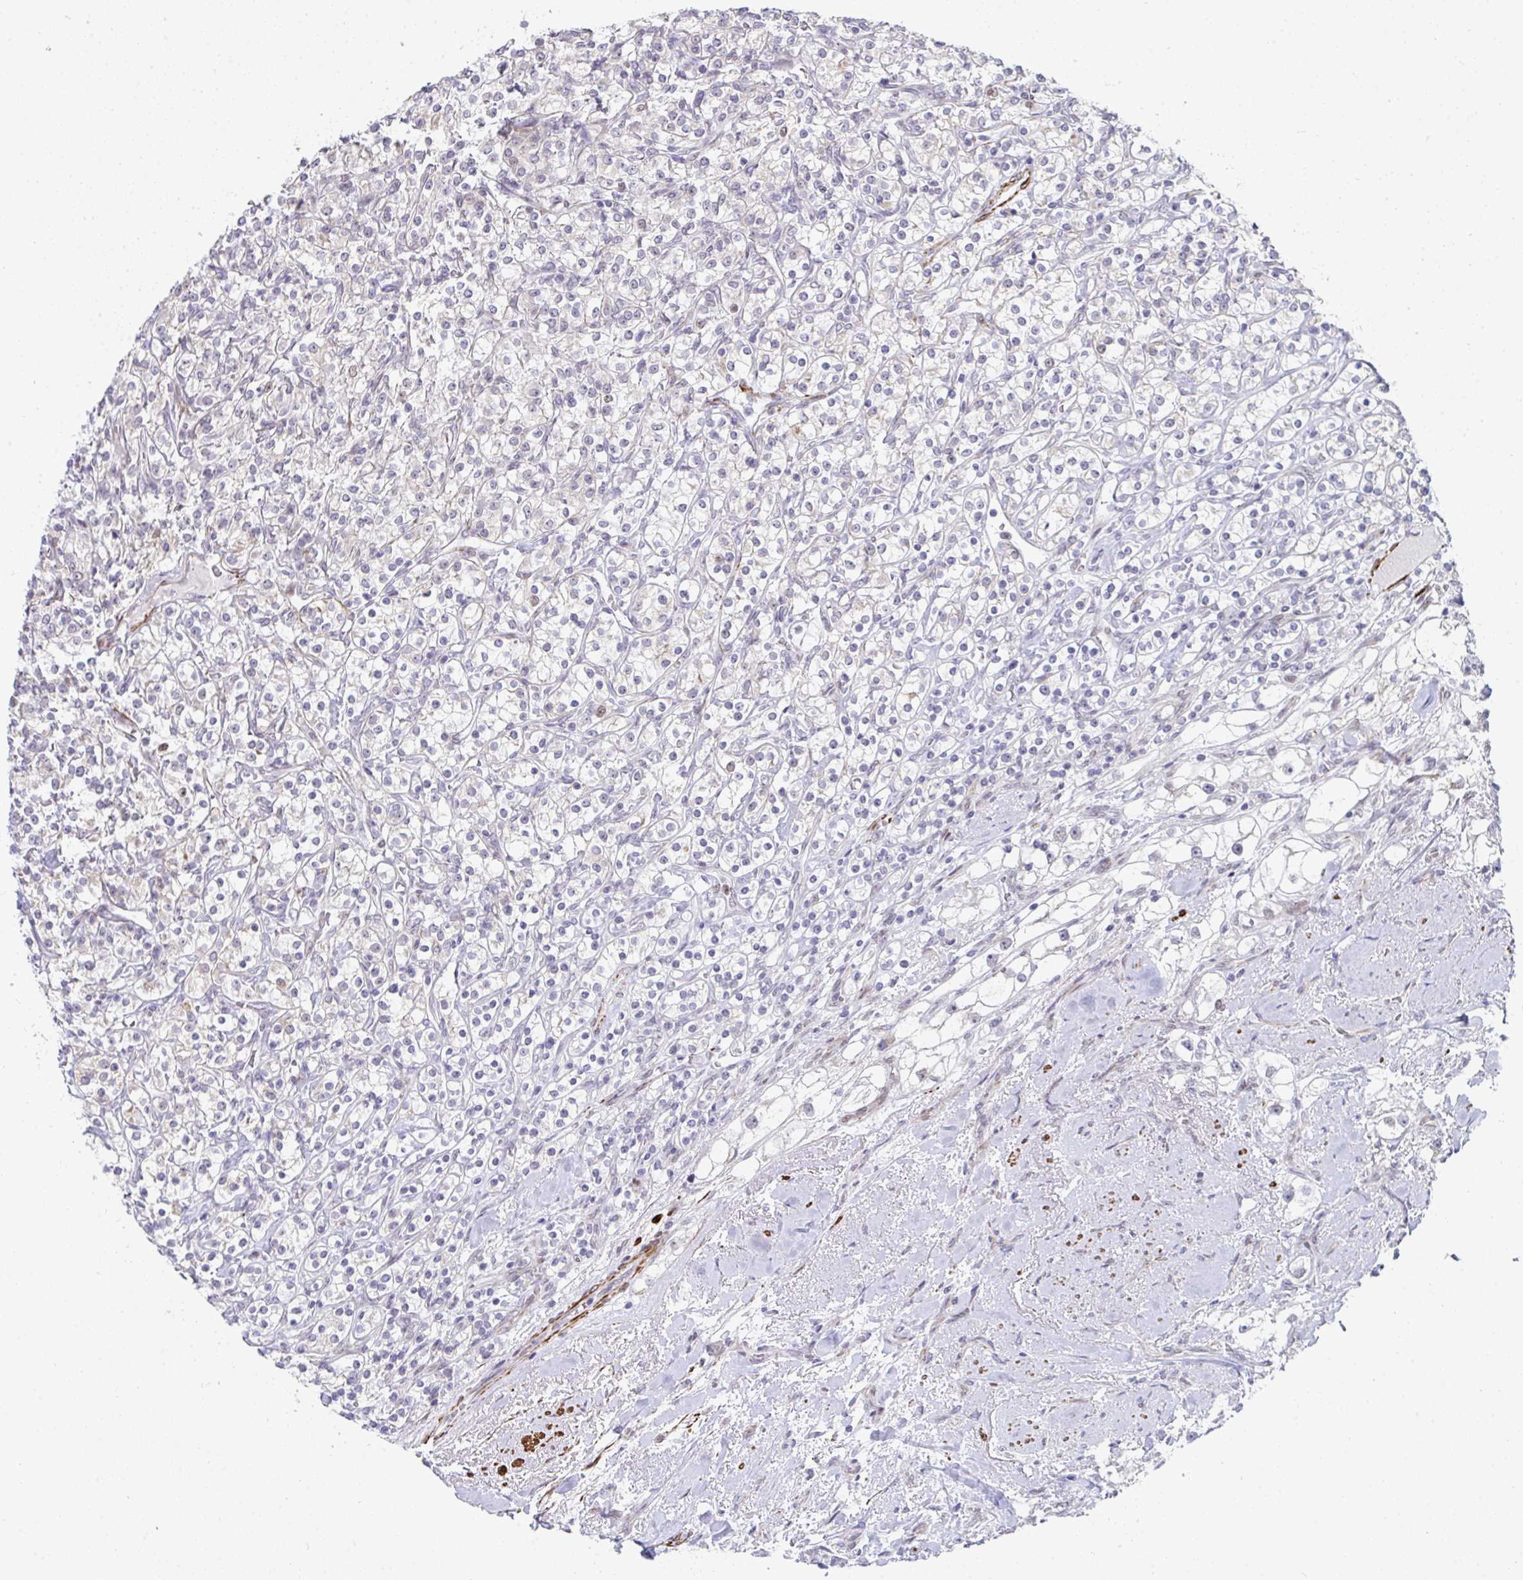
{"staining": {"intensity": "negative", "quantity": "none", "location": "none"}, "tissue": "renal cancer", "cell_type": "Tumor cells", "image_type": "cancer", "snomed": [{"axis": "morphology", "description": "Adenocarcinoma, NOS"}, {"axis": "topography", "description": "Kidney"}], "caption": "The histopathology image demonstrates no significant positivity in tumor cells of renal adenocarcinoma. Brightfield microscopy of immunohistochemistry stained with DAB (3,3'-diaminobenzidine) (brown) and hematoxylin (blue), captured at high magnification.", "gene": "GINS2", "patient": {"sex": "male", "age": 77}}